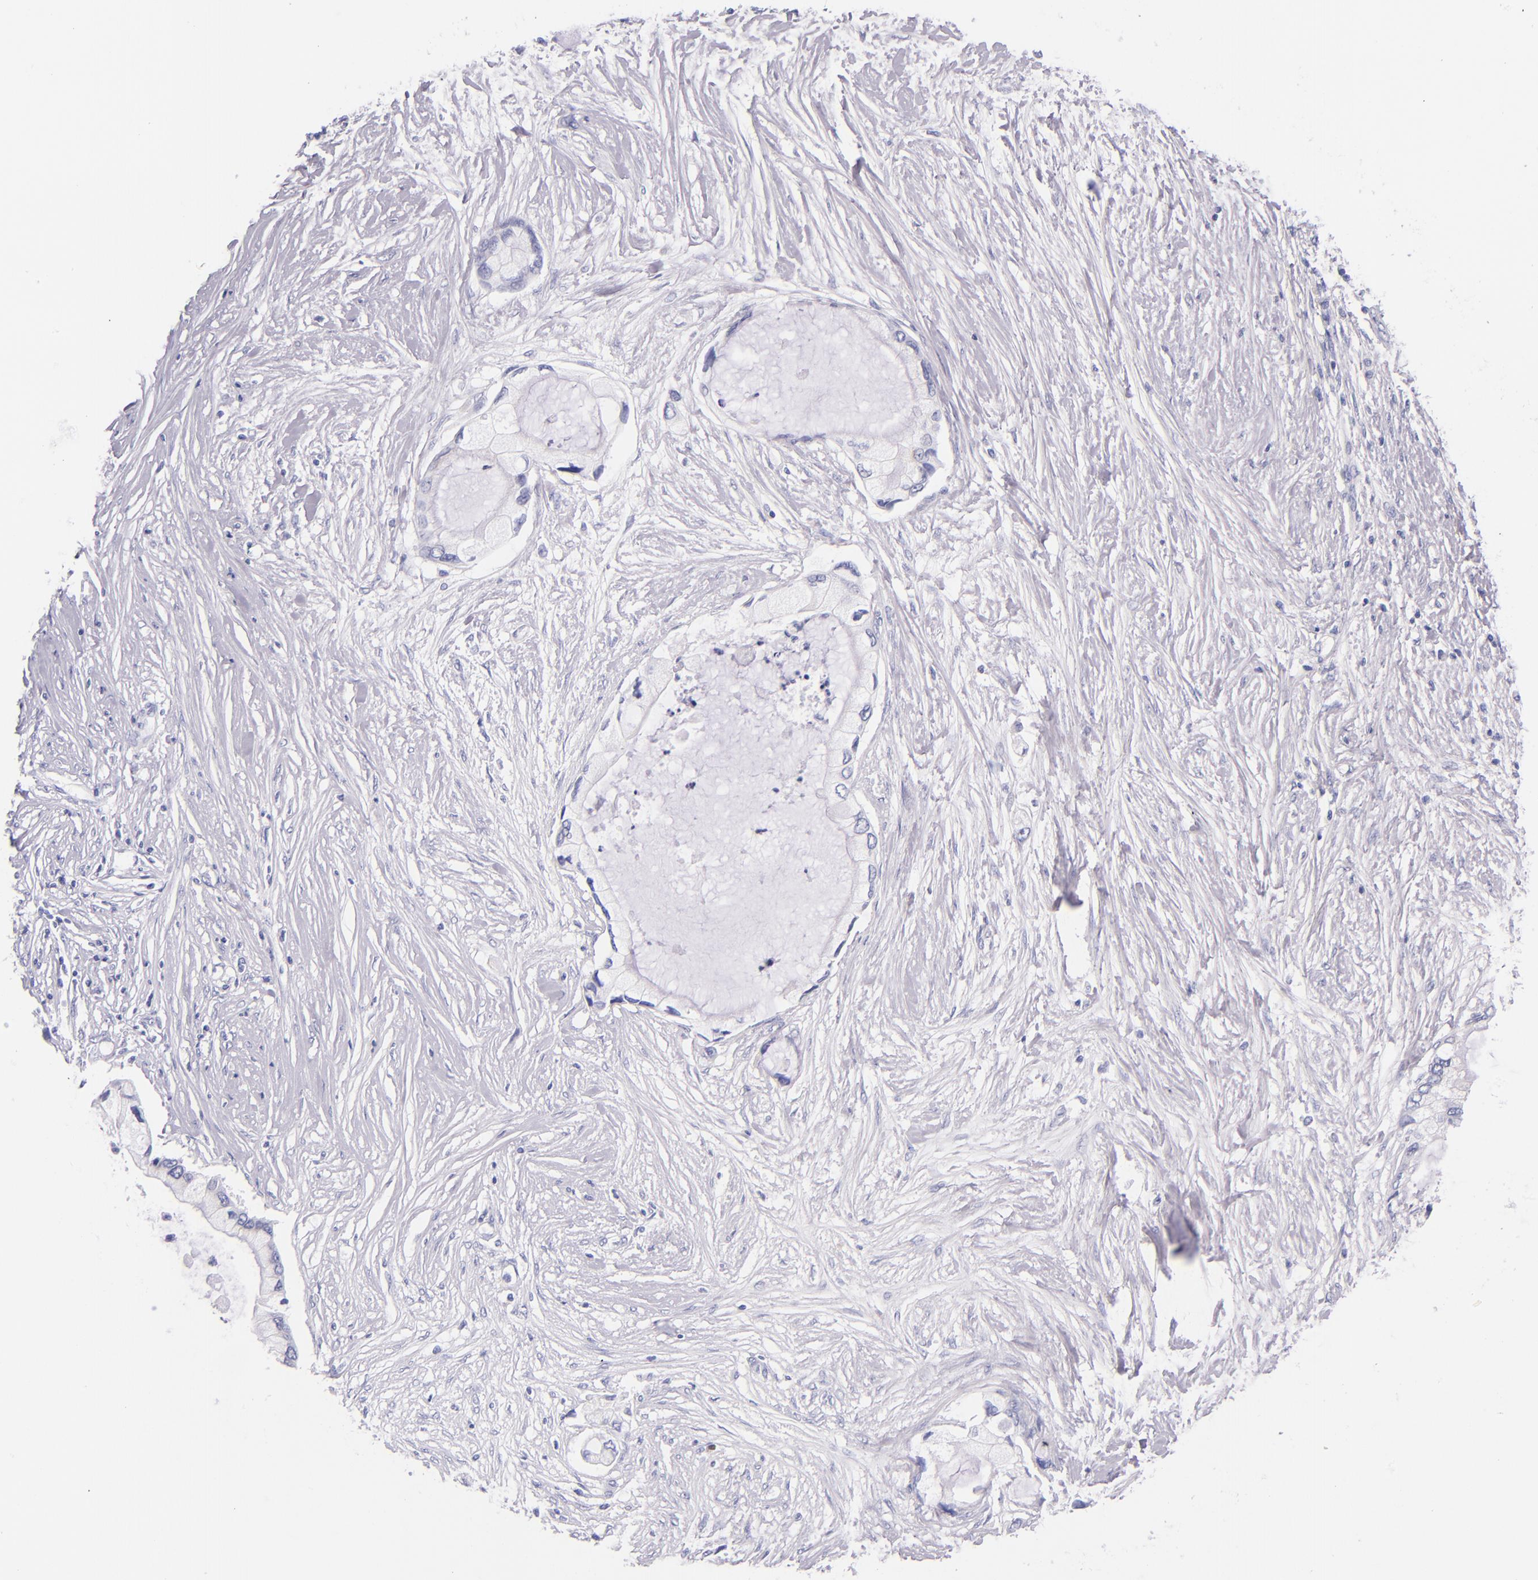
{"staining": {"intensity": "weak", "quantity": "<25%", "location": "cytoplasmic/membranous"}, "tissue": "pancreatic cancer", "cell_type": "Tumor cells", "image_type": "cancer", "snomed": [{"axis": "morphology", "description": "Adenocarcinoma, NOS"}, {"axis": "topography", "description": "Pancreas"}], "caption": "This is a image of immunohistochemistry staining of adenocarcinoma (pancreatic), which shows no positivity in tumor cells. (DAB (3,3'-diaminobenzidine) IHC visualized using brightfield microscopy, high magnification).", "gene": "IRF4", "patient": {"sex": "female", "age": 59}}